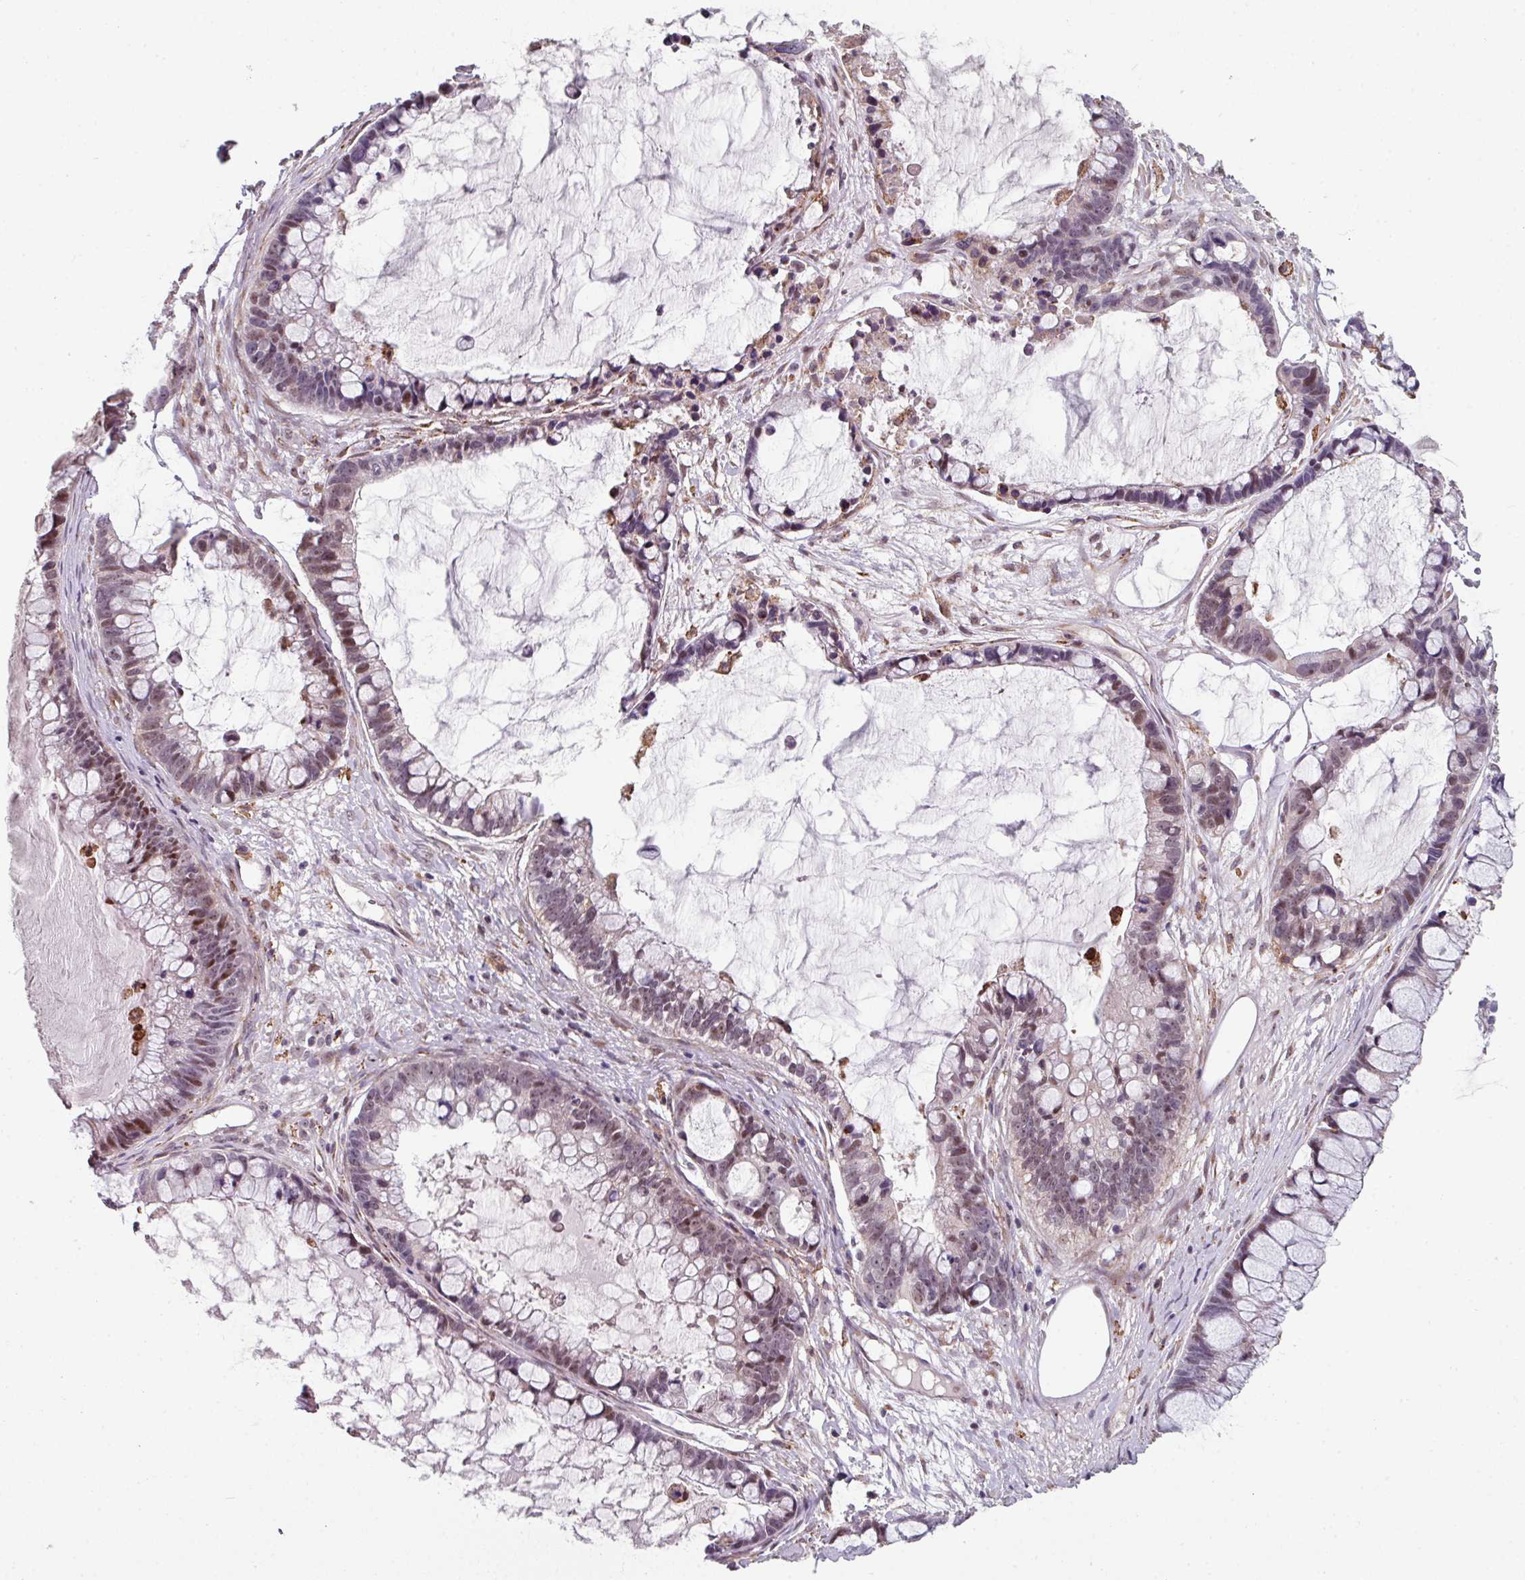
{"staining": {"intensity": "weak", "quantity": "25%-75%", "location": "nuclear"}, "tissue": "ovarian cancer", "cell_type": "Tumor cells", "image_type": "cancer", "snomed": [{"axis": "morphology", "description": "Cystadenocarcinoma, mucinous, NOS"}, {"axis": "topography", "description": "Ovary"}], "caption": "Protein expression analysis of human ovarian cancer (mucinous cystadenocarcinoma) reveals weak nuclear positivity in approximately 25%-75% of tumor cells.", "gene": "BMS1", "patient": {"sex": "female", "age": 63}}